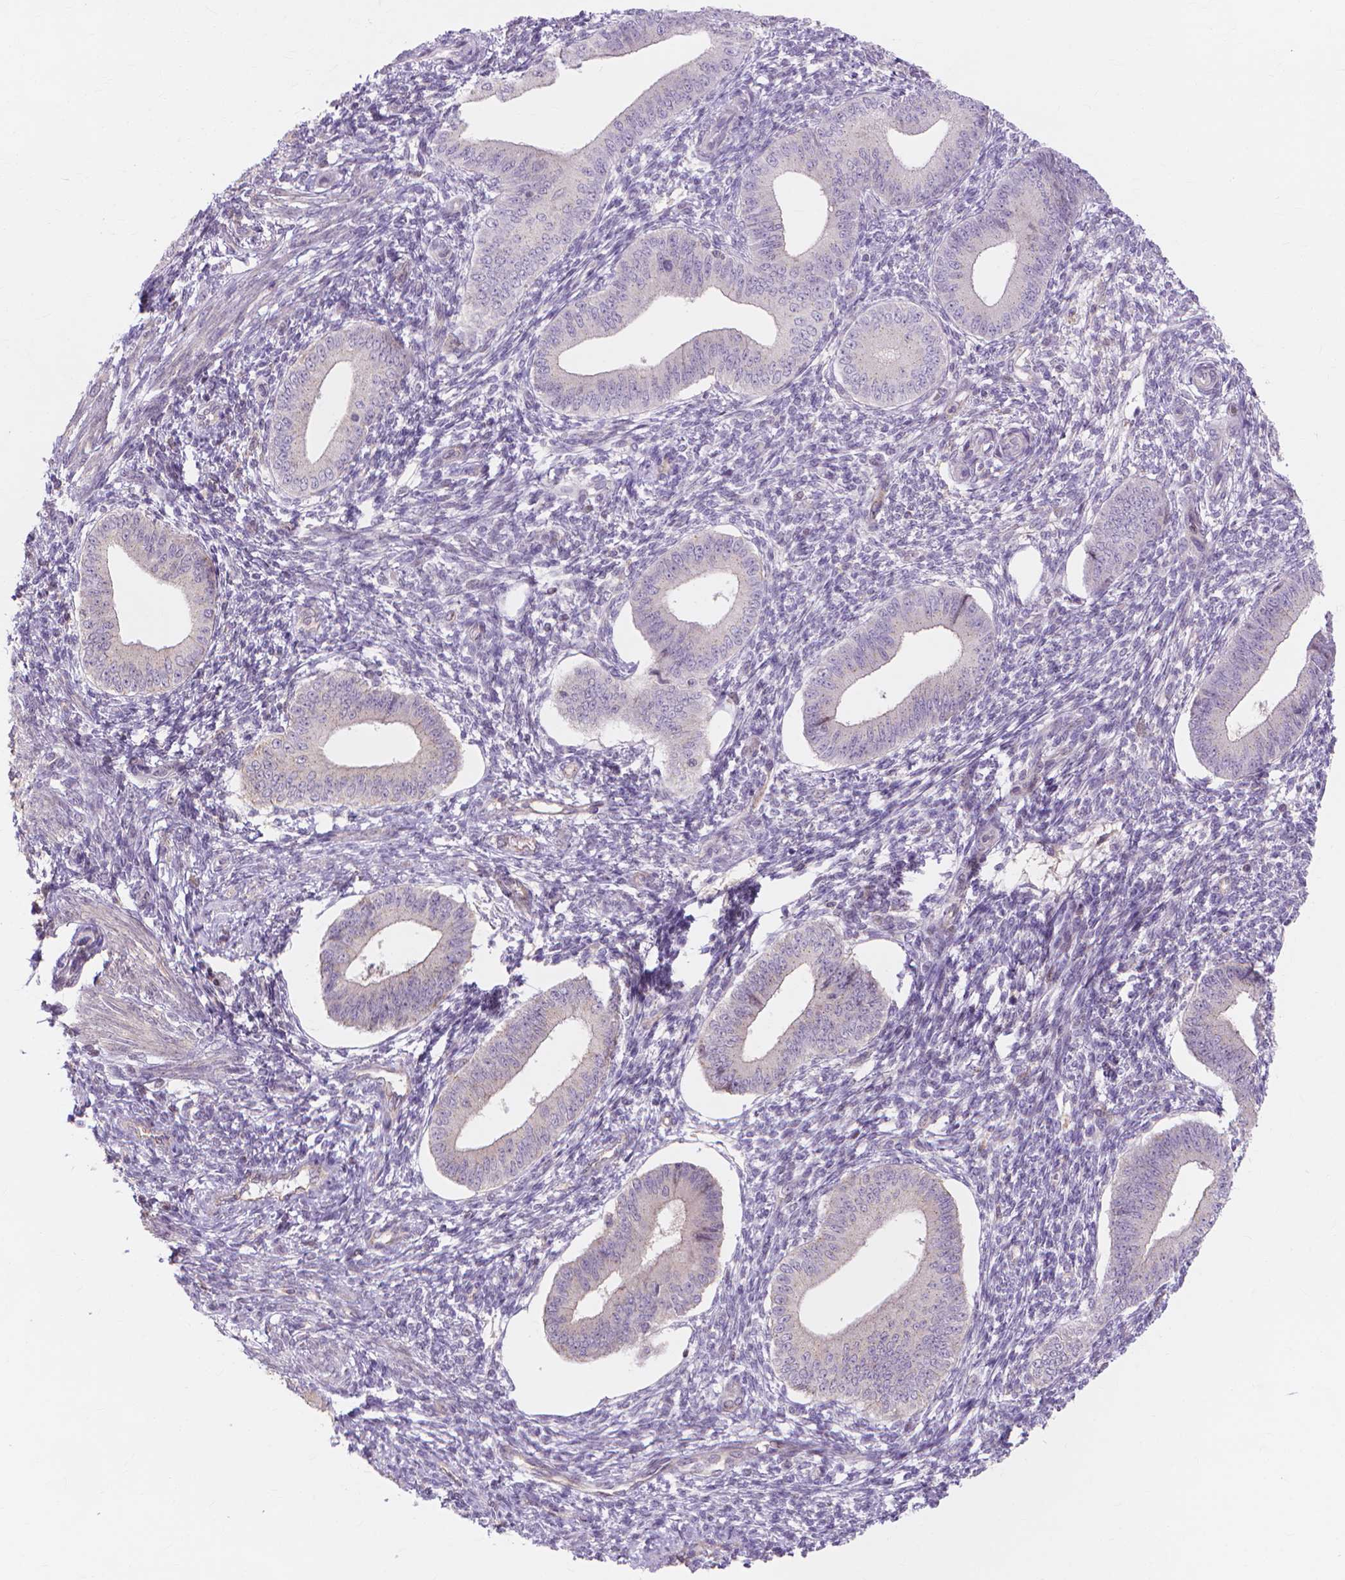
{"staining": {"intensity": "negative", "quantity": "none", "location": "none"}, "tissue": "endometrium", "cell_type": "Cells in endometrial stroma", "image_type": "normal", "snomed": [{"axis": "morphology", "description": "Normal tissue, NOS"}, {"axis": "topography", "description": "Endometrium"}], "caption": "Image shows no protein expression in cells in endometrial stroma of normal endometrium.", "gene": "PRDM13", "patient": {"sex": "female", "age": 42}}